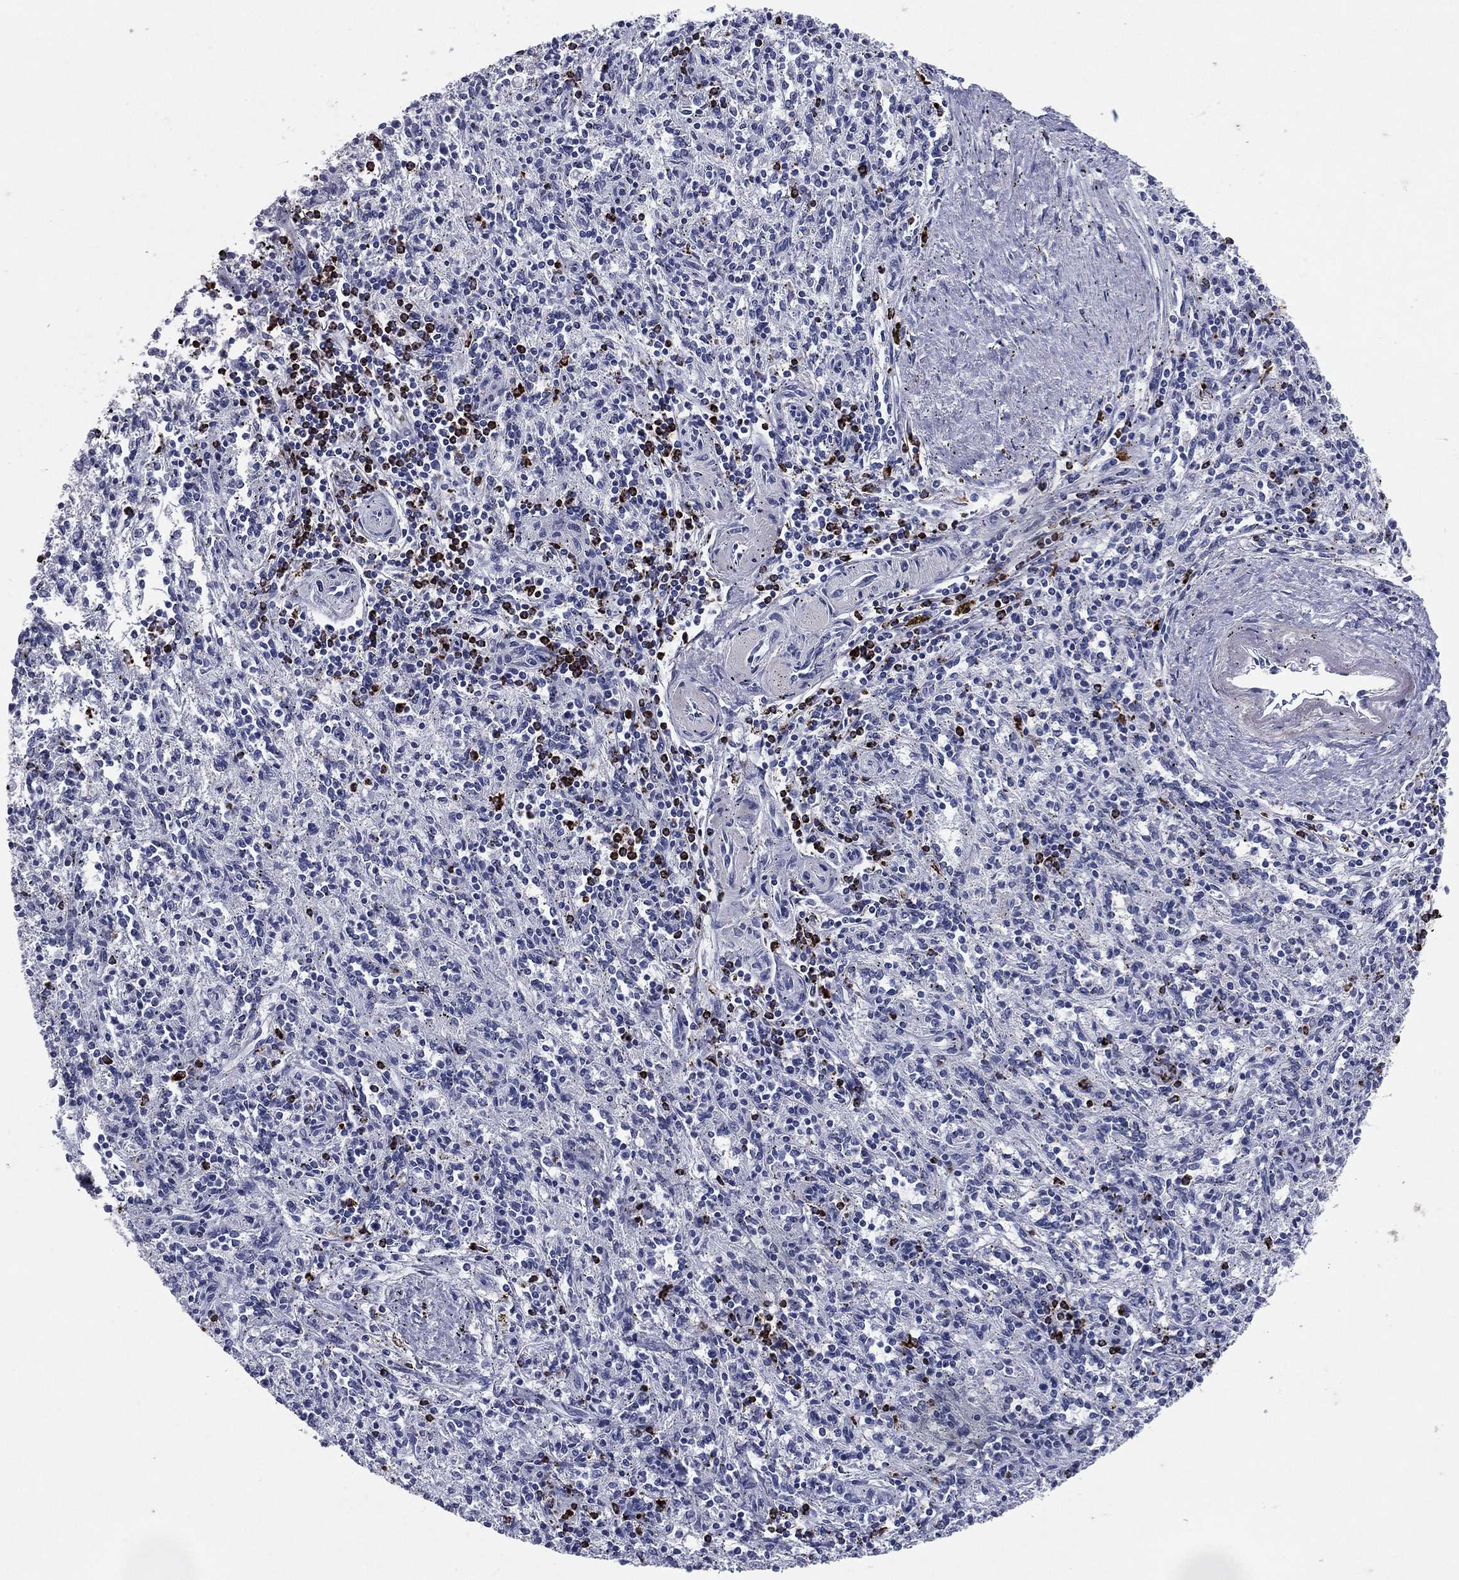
{"staining": {"intensity": "strong", "quantity": "<25%", "location": "cytoplasmic/membranous"}, "tissue": "spleen", "cell_type": "Cells in red pulp", "image_type": "normal", "snomed": [{"axis": "morphology", "description": "Normal tissue, NOS"}, {"axis": "topography", "description": "Spleen"}], "caption": "Immunohistochemistry (IHC) photomicrograph of benign spleen stained for a protein (brown), which displays medium levels of strong cytoplasmic/membranous expression in about <25% of cells in red pulp.", "gene": "HLA", "patient": {"sex": "male", "age": 69}}